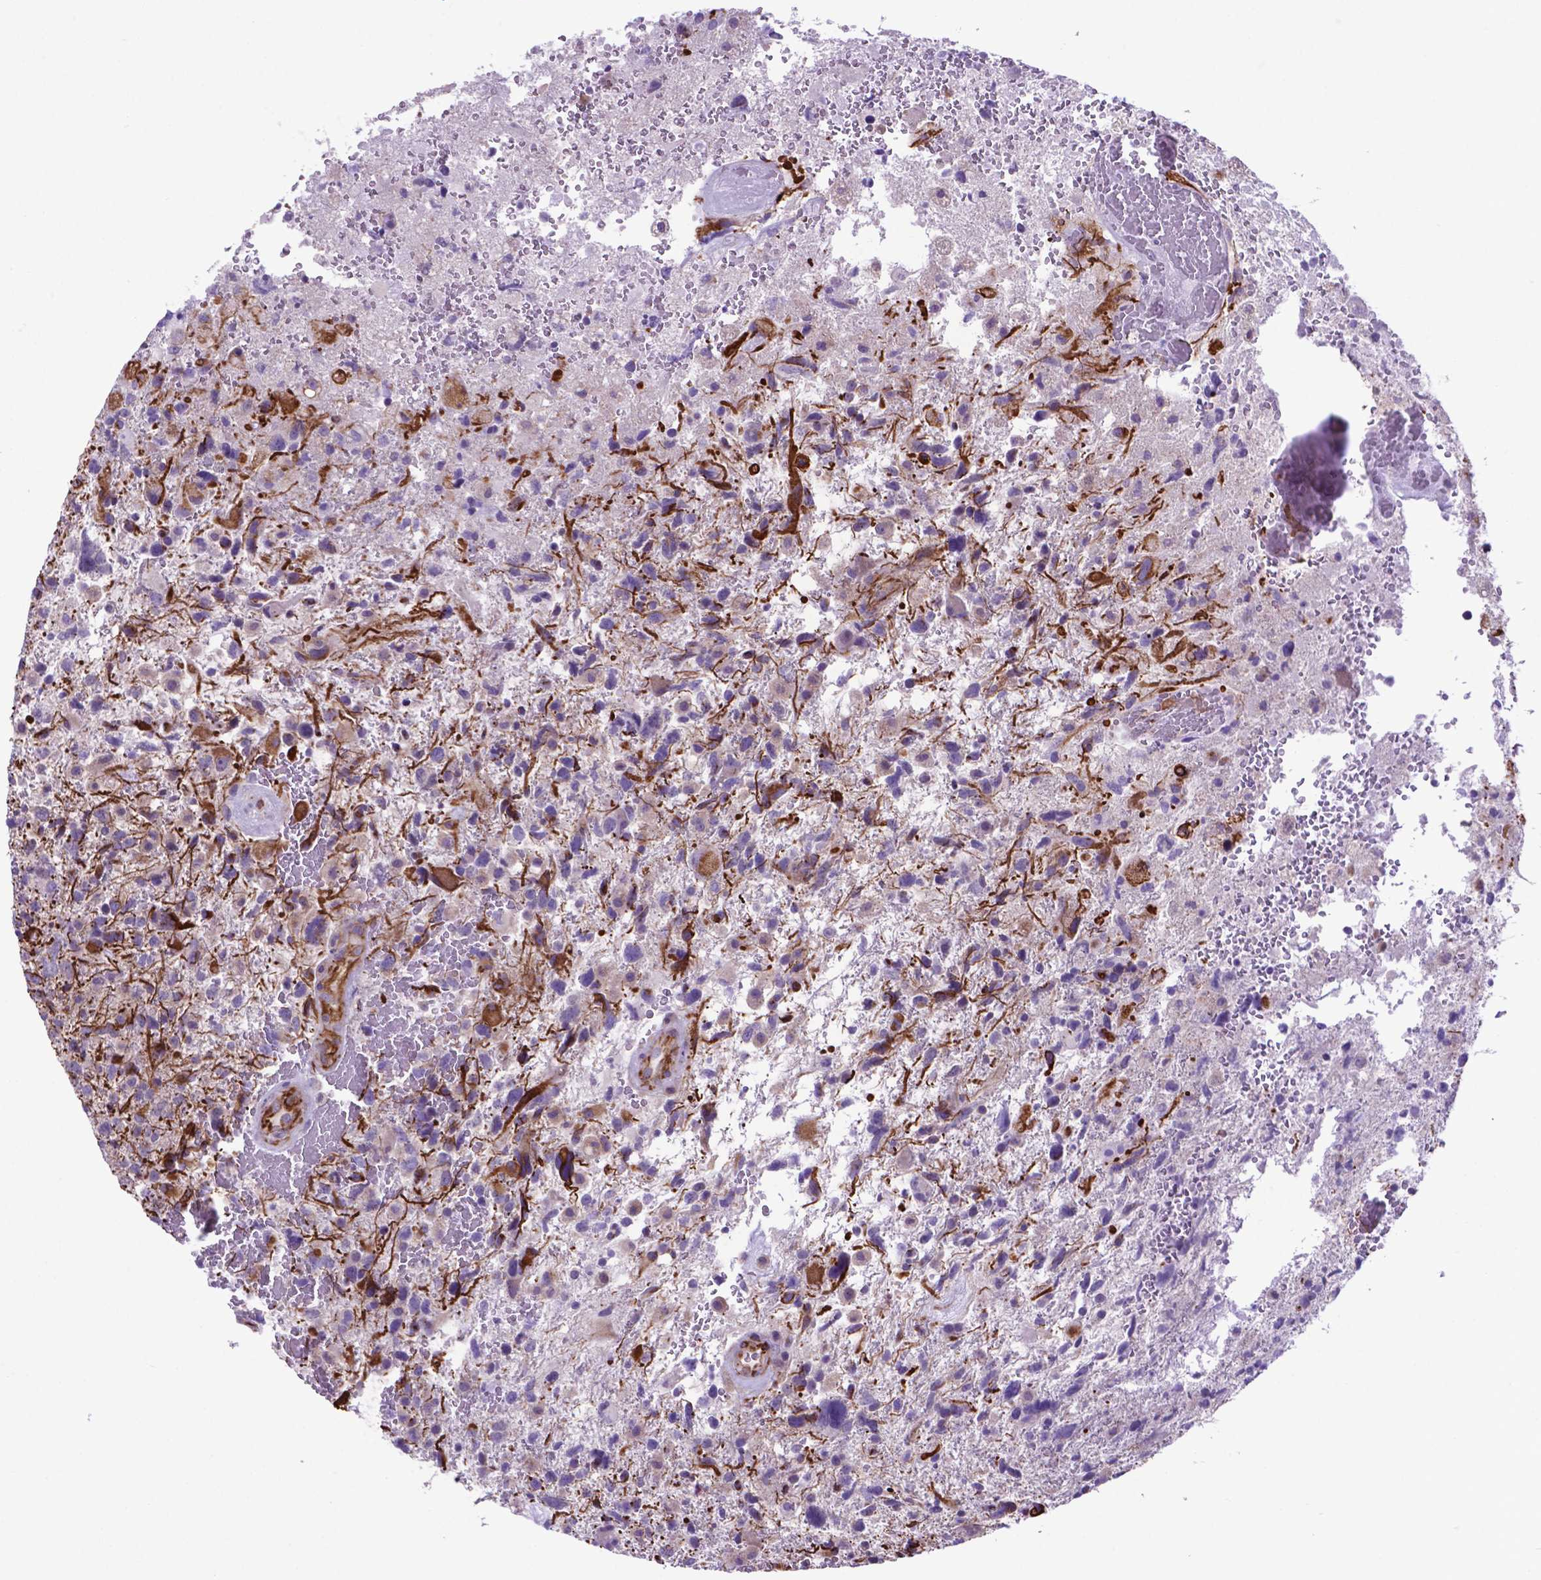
{"staining": {"intensity": "negative", "quantity": "none", "location": "none"}, "tissue": "glioma", "cell_type": "Tumor cells", "image_type": "cancer", "snomed": [{"axis": "morphology", "description": "Glioma, malignant, High grade"}, {"axis": "topography", "description": "Brain"}], "caption": "This histopathology image is of high-grade glioma (malignant) stained with immunohistochemistry to label a protein in brown with the nuclei are counter-stained blue. There is no staining in tumor cells.", "gene": "LZTR1", "patient": {"sex": "female", "age": 71}}